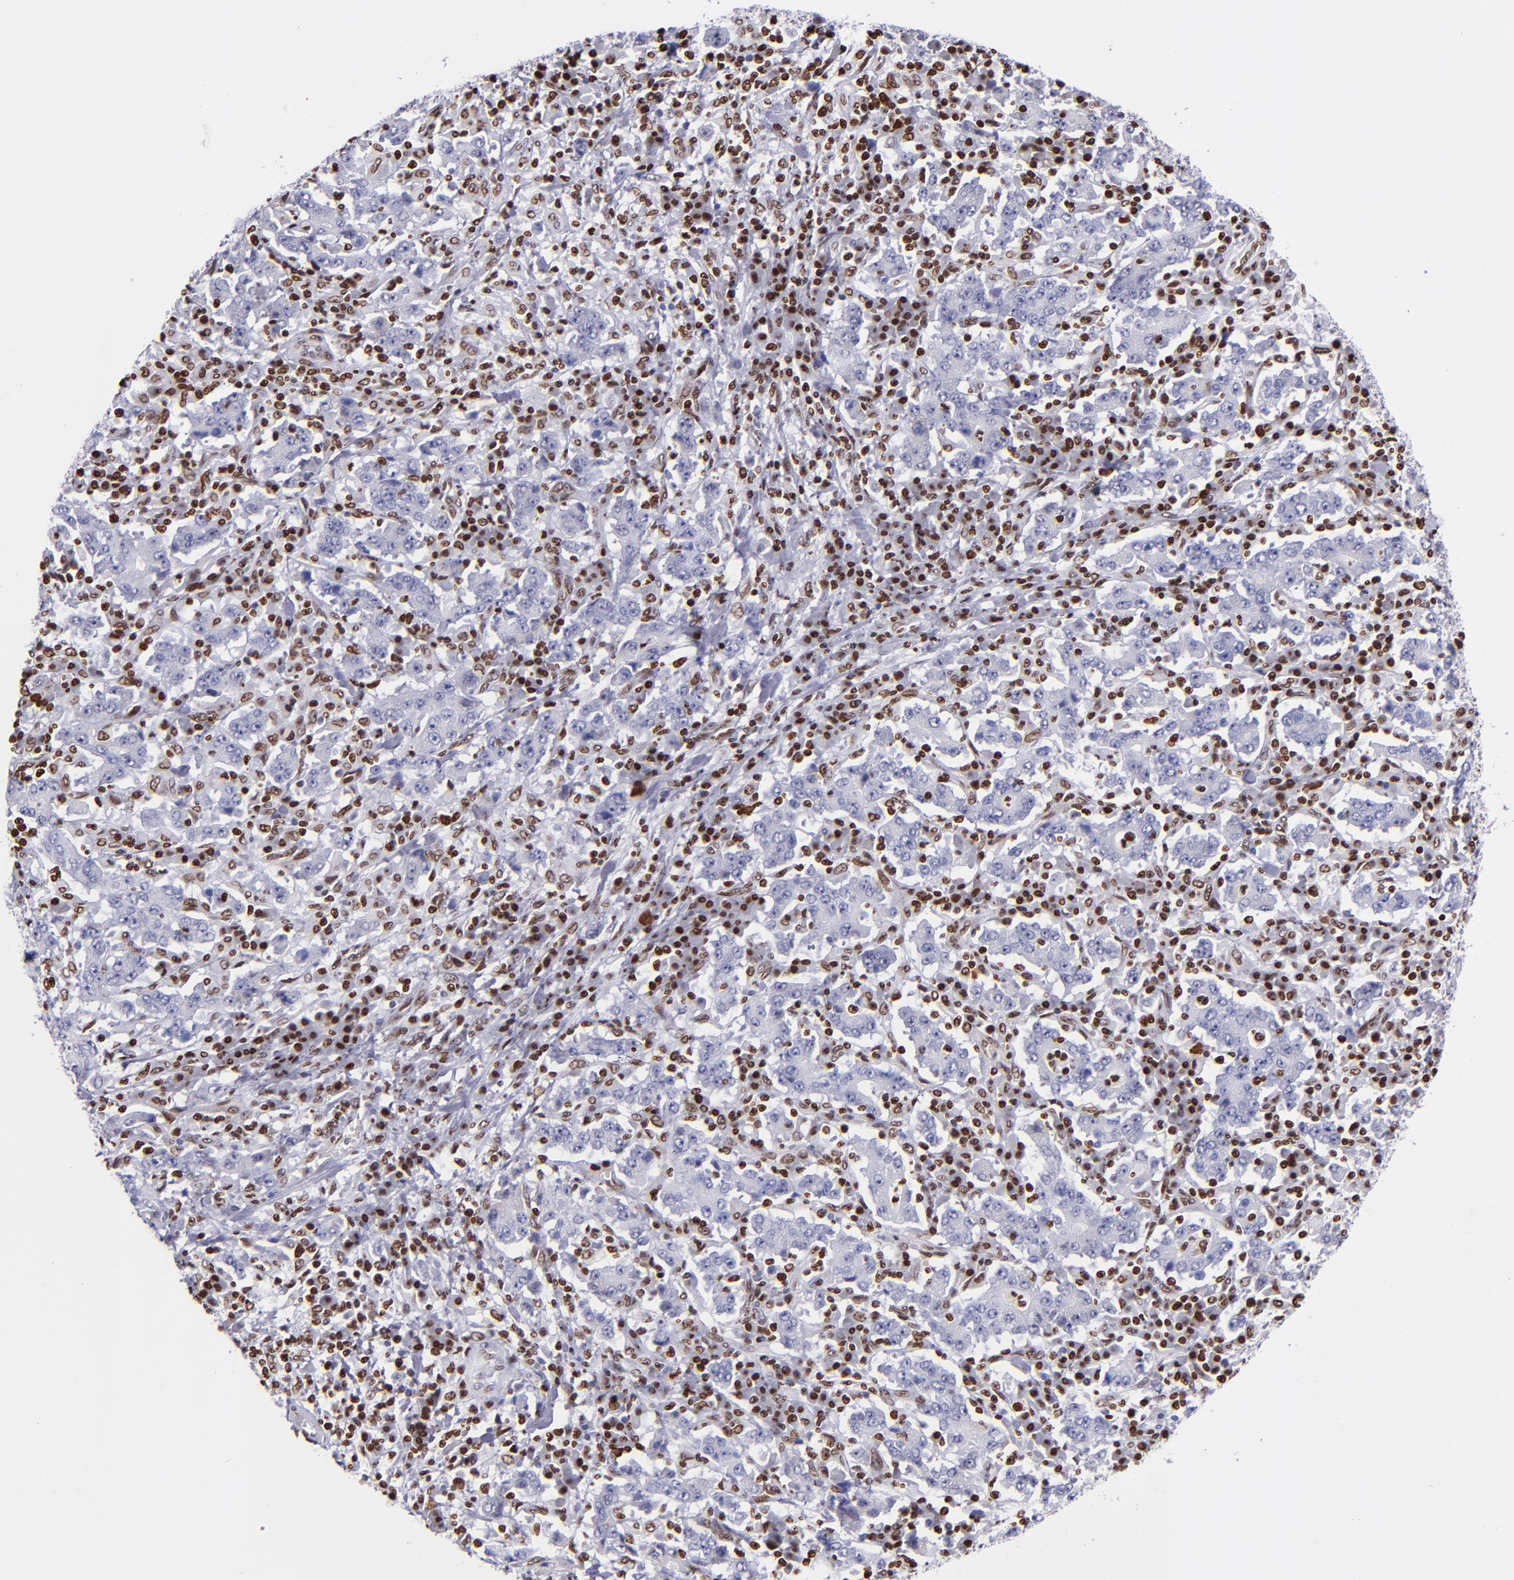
{"staining": {"intensity": "negative", "quantity": "none", "location": "none"}, "tissue": "stomach cancer", "cell_type": "Tumor cells", "image_type": "cancer", "snomed": [{"axis": "morphology", "description": "Normal tissue, NOS"}, {"axis": "morphology", "description": "Adenocarcinoma, NOS"}, {"axis": "topography", "description": "Stomach, upper"}, {"axis": "topography", "description": "Stomach"}], "caption": "High power microscopy micrograph of an immunohistochemistry histopathology image of stomach cancer, revealing no significant positivity in tumor cells.", "gene": "CDKL5", "patient": {"sex": "male", "age": 59}}